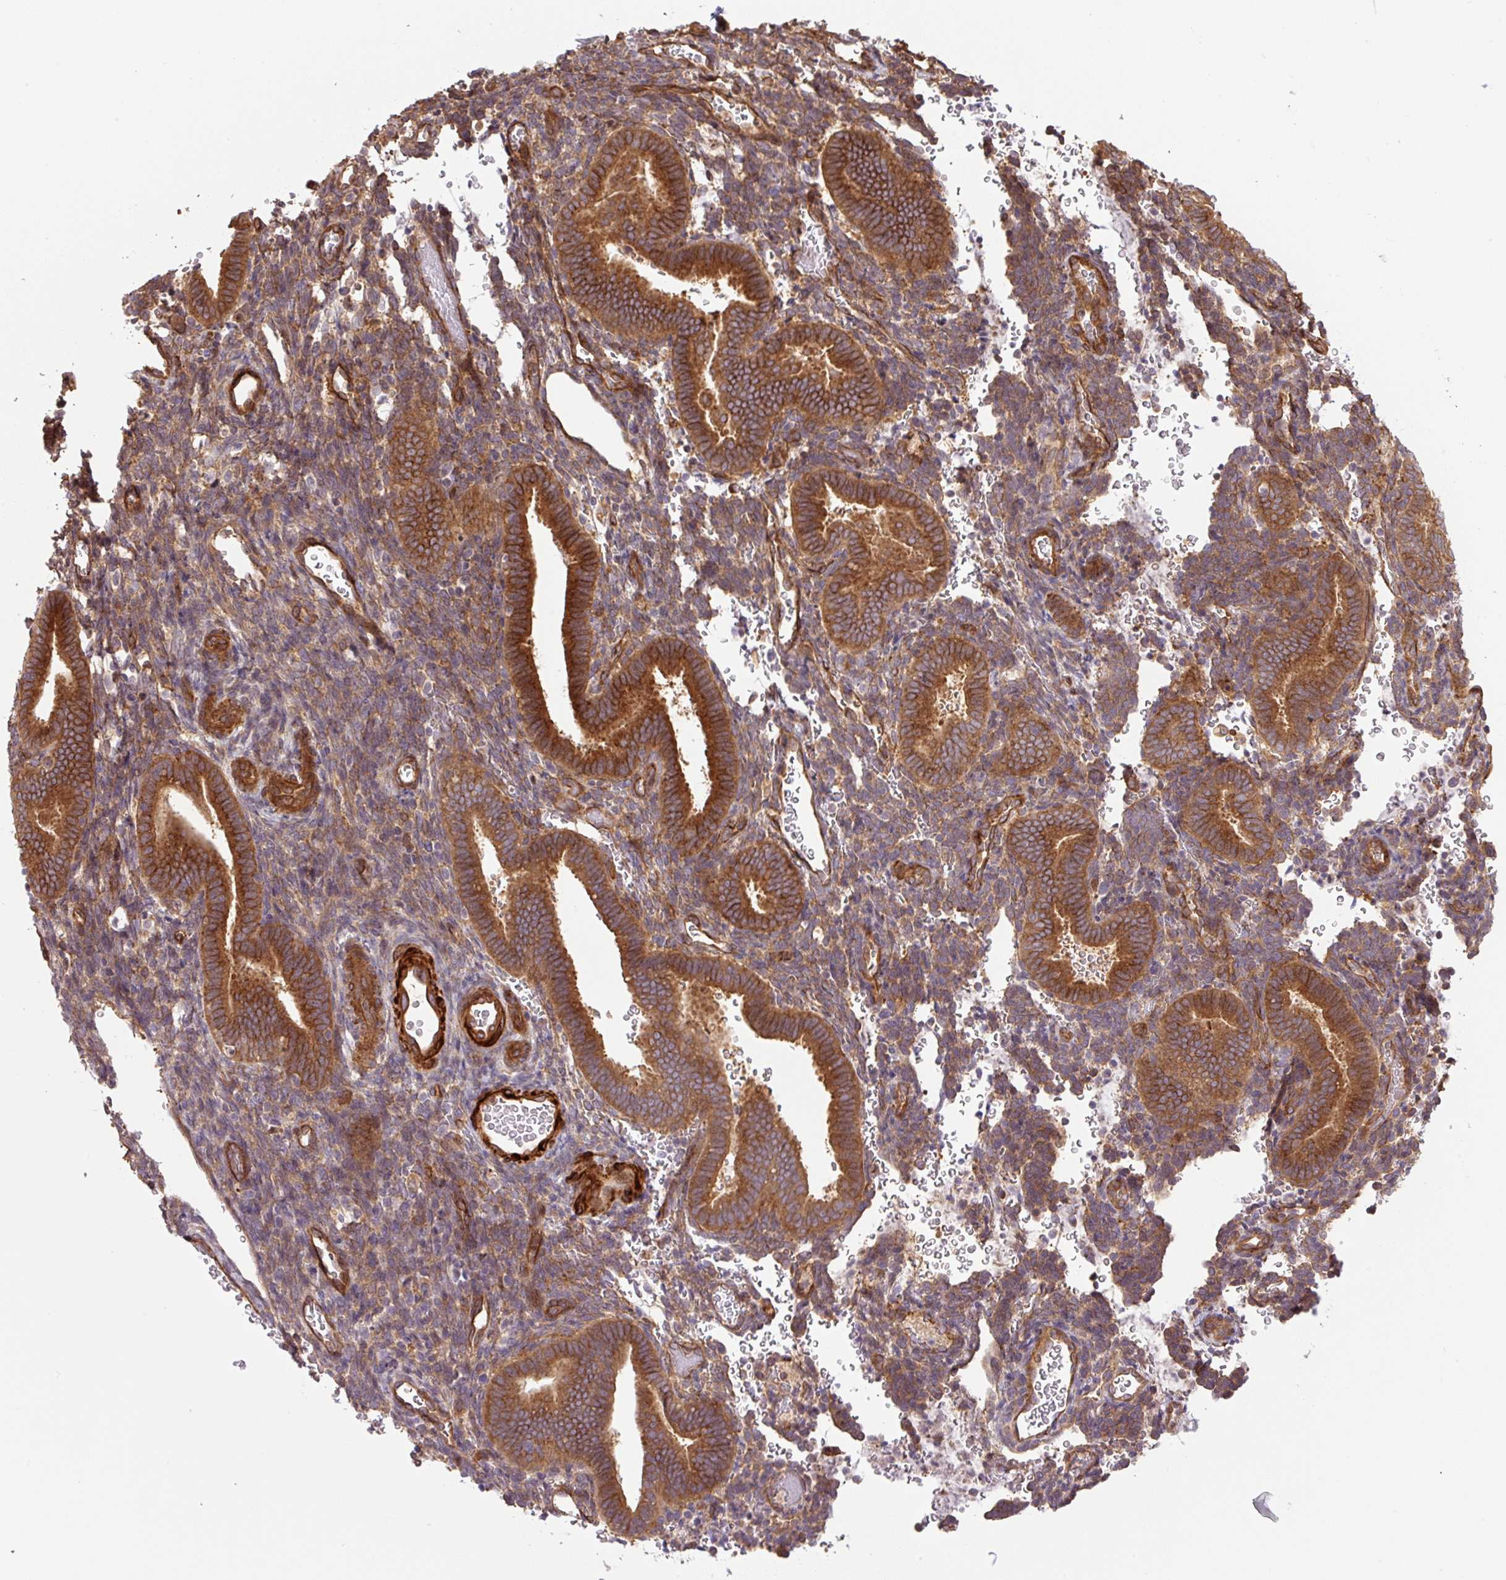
{"staining": {"intensity": "moderate", "quantity": ">75%", "location": "cytoplasmic/membranous"}, "tissue": "endometrium", "cell_type": "Cells in endometrial stroma", "image_type": "normal", "snomed": [{"axis": "morphology", "description": "Normal tissue, NOS"}, {"axis": "topography", "description": "Endometrium"}], "caption": "Immunohistochemical staining of benign human endometrium displays medium levels of moderate cytoplasmic/membranous staining in approximately >75% of cells in endometrial stroma. Immunohistochemistry stains the protein in brown and the nuclei are stained blue.", "gene": "SEPTIN10", "patient": {"sex": "female", "age": 34}}